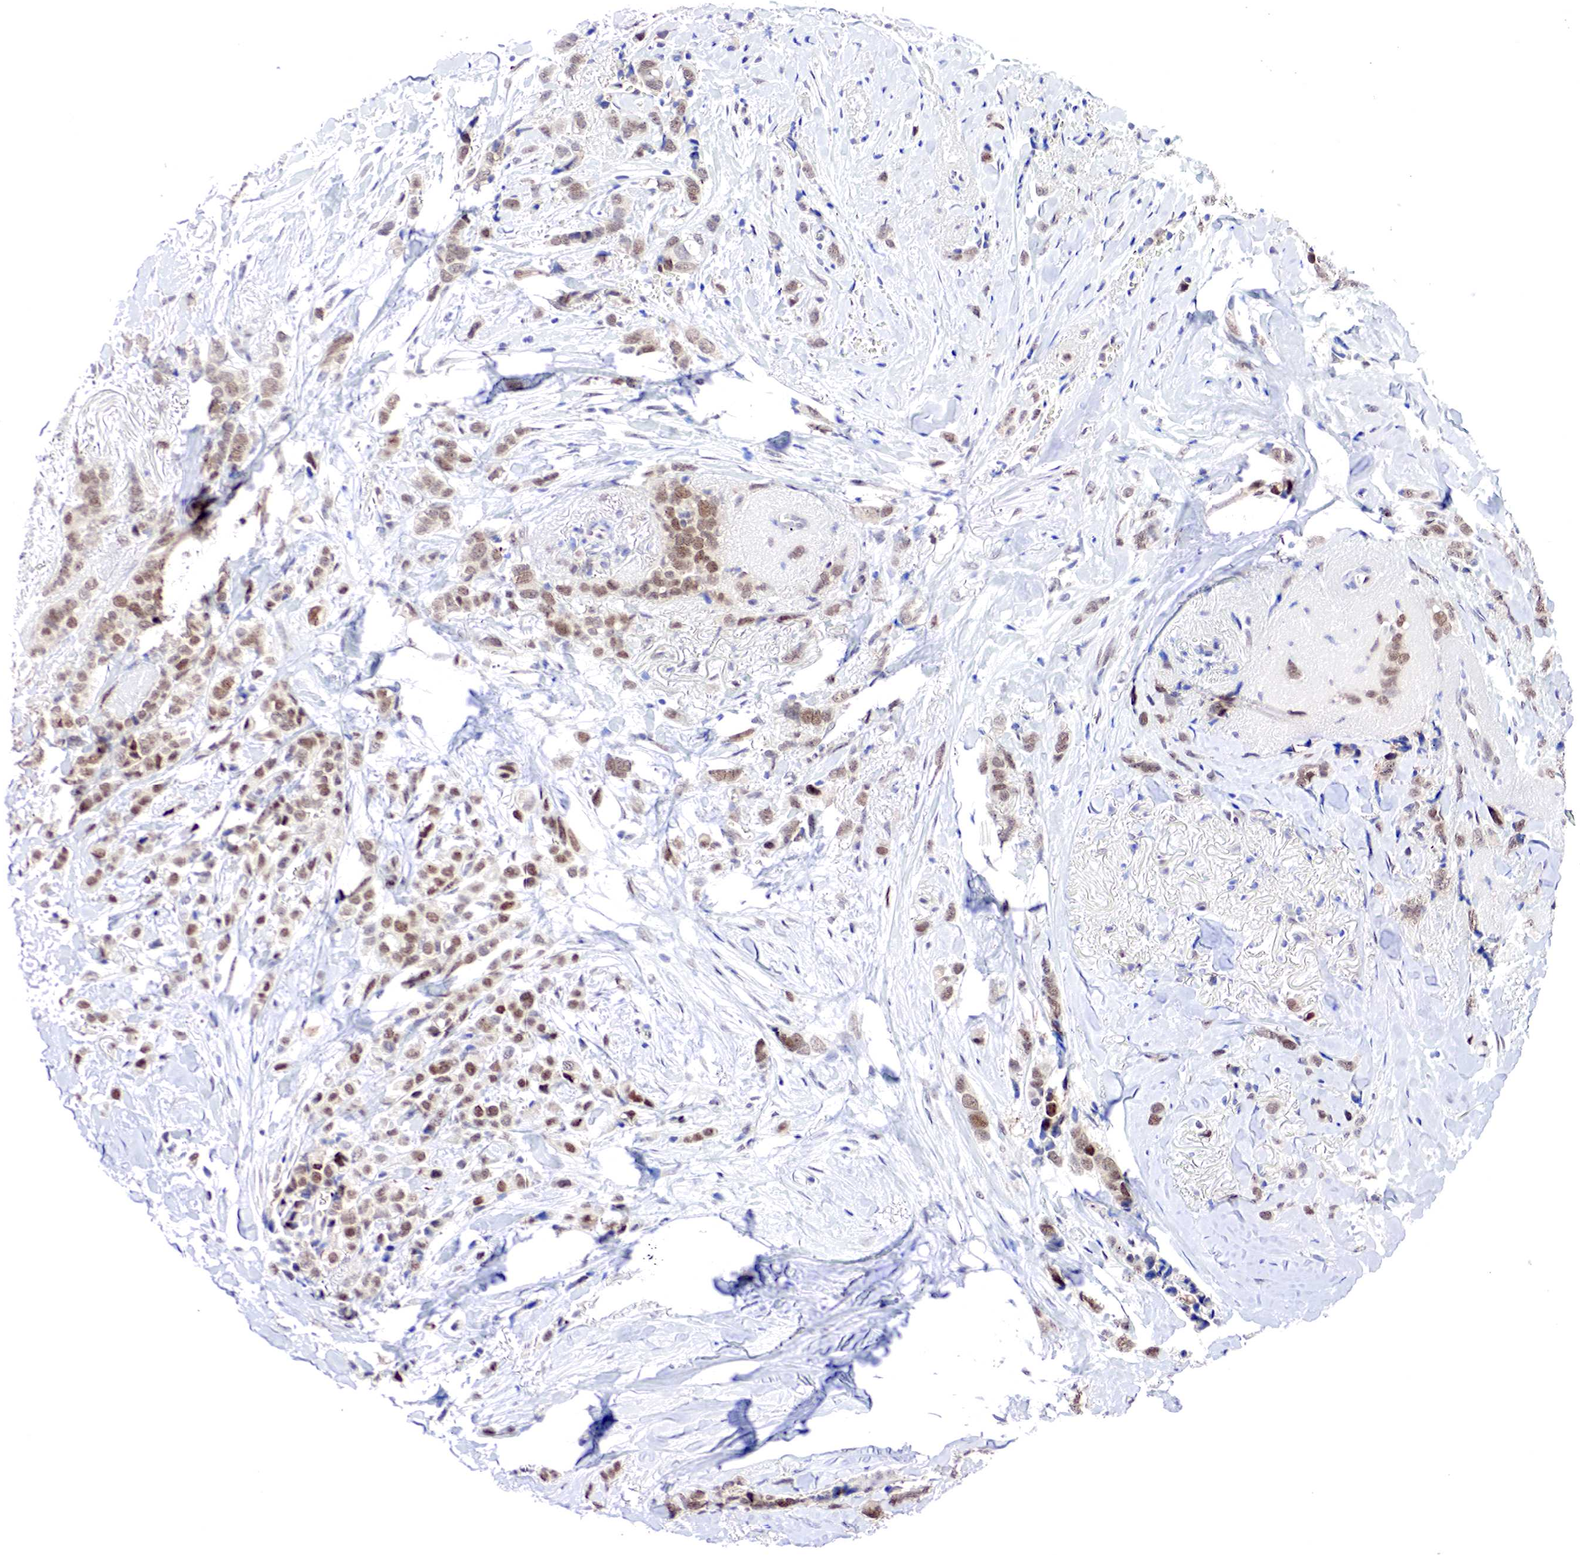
{"staining": {"intensity": "moderate", "quantity": "25%-75%", "location": "cytoplasmic/membranous,nuclear"}, "tissue": "breast cancer", "cell_type": "Tumor cells", "image_type": "cancer", "snomed": [{"axis": "morphology", "description": "Lobular carcinoma"}, {"axis": "topography", "description": "Breast"}], "caption": "The immunohistochemical stain shows moderate cytoplasmic/membranous and nuclear staining in tumor cells of lobular carcinoma (breast) tissue.", "gene": "PABIR2", "patient": {"sex": "female", "age": 57}}